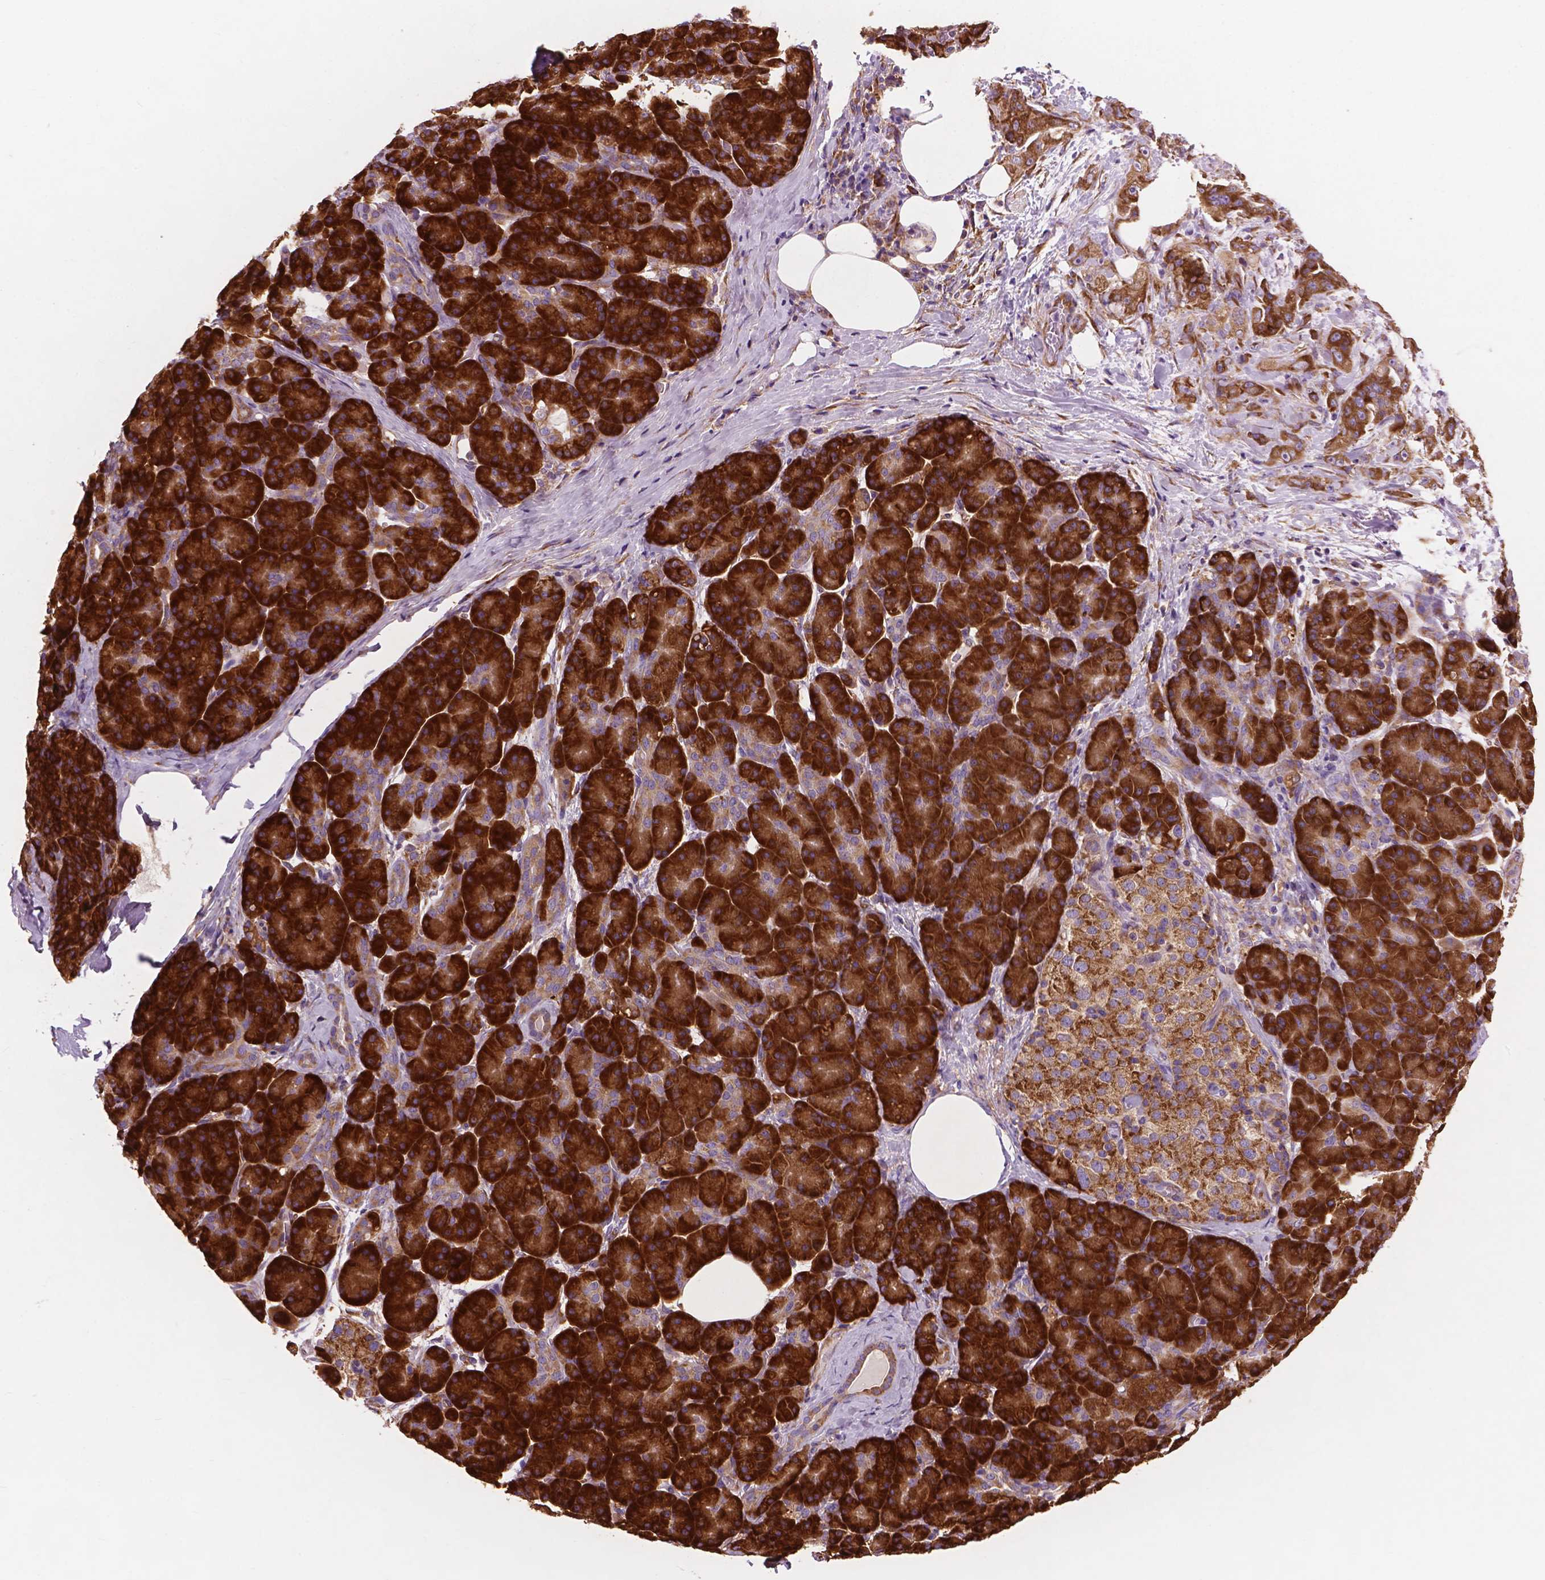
{"staining": {"intensity": "strong", "quantity": ">75%", "location": "cytoplasmic/membranous"}, "tissue": "pancreas", "cell_type": "Exocrine glandular cells", "image_type": "normal", "snomed": [{"axis": "morphology", "description": "Normal tissue, NOS"}, {"axis": "topography", "description": "Pancreas"}], "caption": "Protein expression analysis of normal pancreas demonstrates strong cytoplasmic/membranous positivity in about >75% of exocrine glandular cells.", "gene": "RPL37A", "patient": {"sex": "male", "age": 57}}